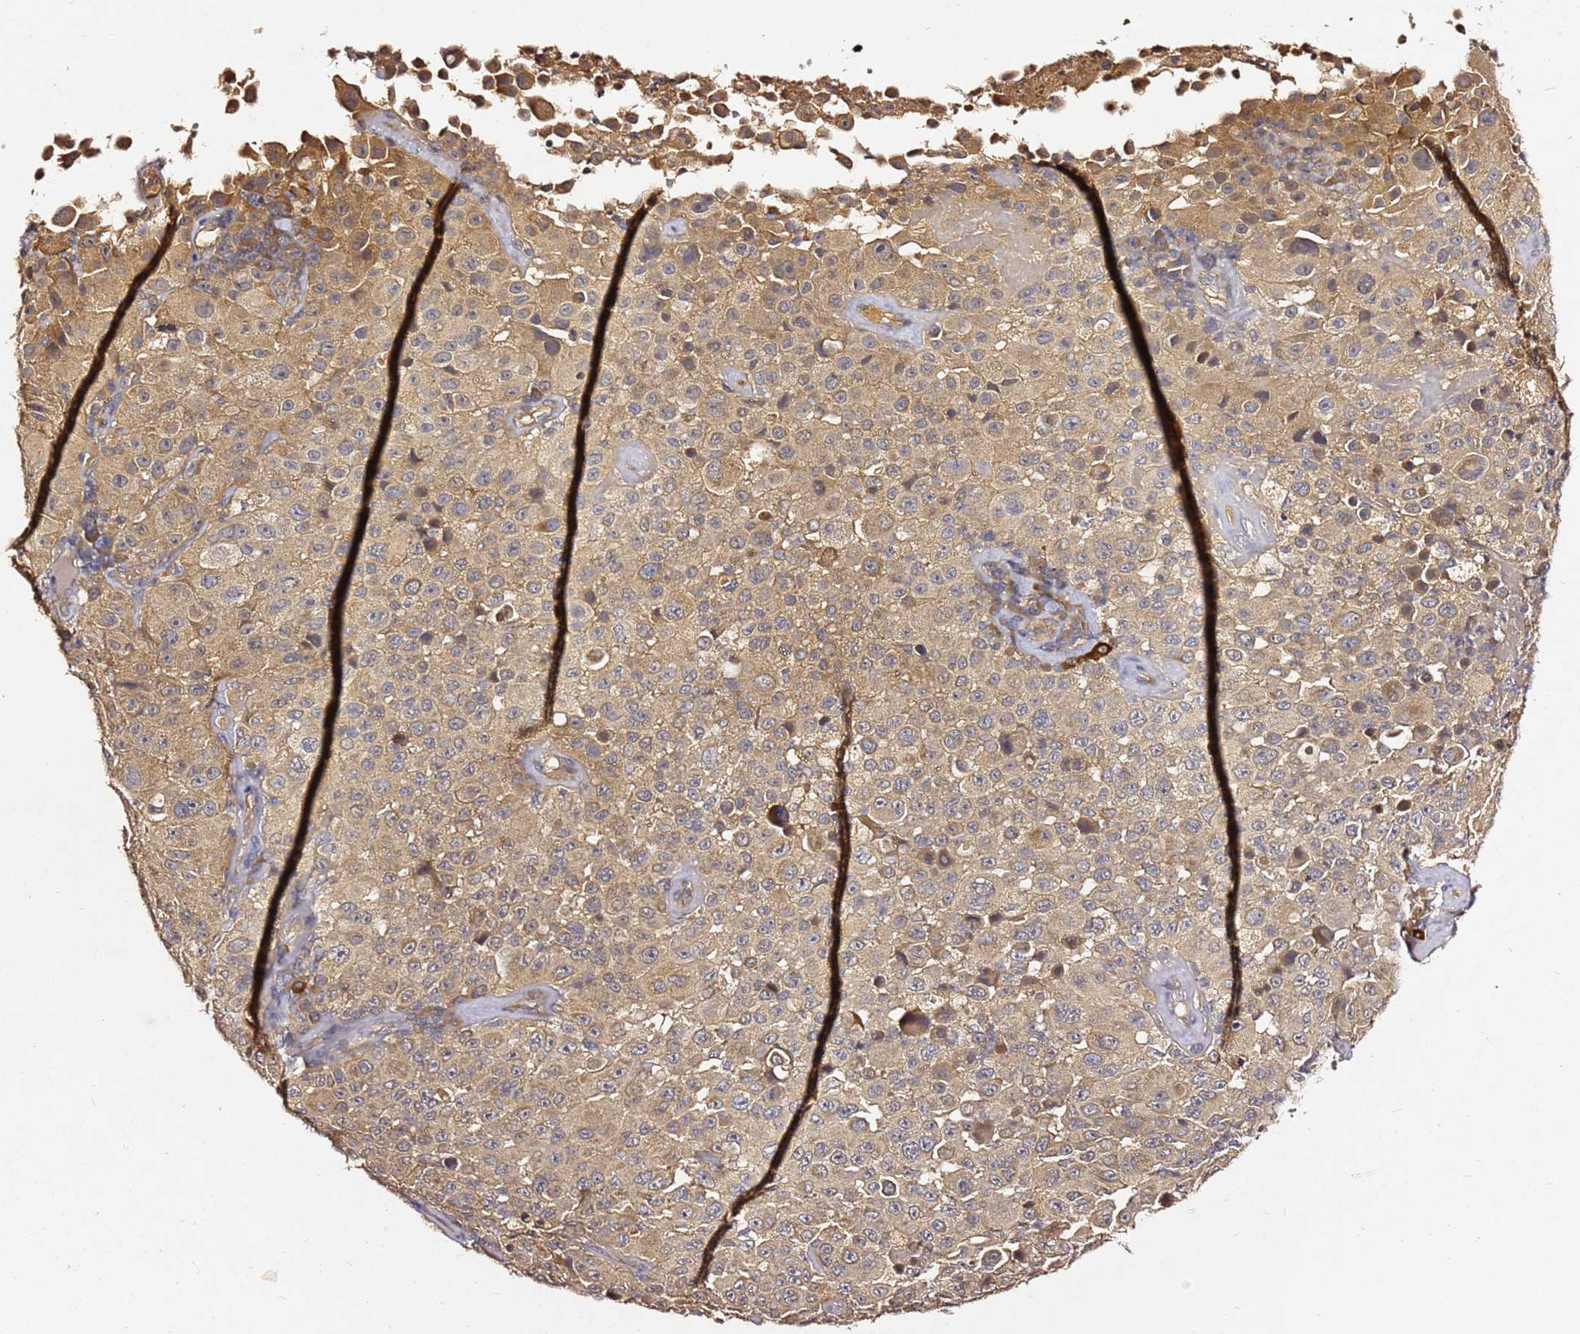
{"staining": {"intensity": "weak", "quantity": ">75%", "location": "cytoplasmic/membranous"}, "tissue": "melanoma", "cell_type": "Tumor cells", "image_type": "cancer", "snomed": [{"axis": "morphology", "description": "Malignant melanoma, Metastatic site"}, {"axis": "topography", "description": "Lymph node"}], "caption": "This is a histology image of immunohistochemistry staining of malignant melanoma (metastatic site), which shows weak expression in the cytoplasmic/membranous of tumor cells.", "gene": "C6orf136", "patient": {"sex": "male", "age": 62}}